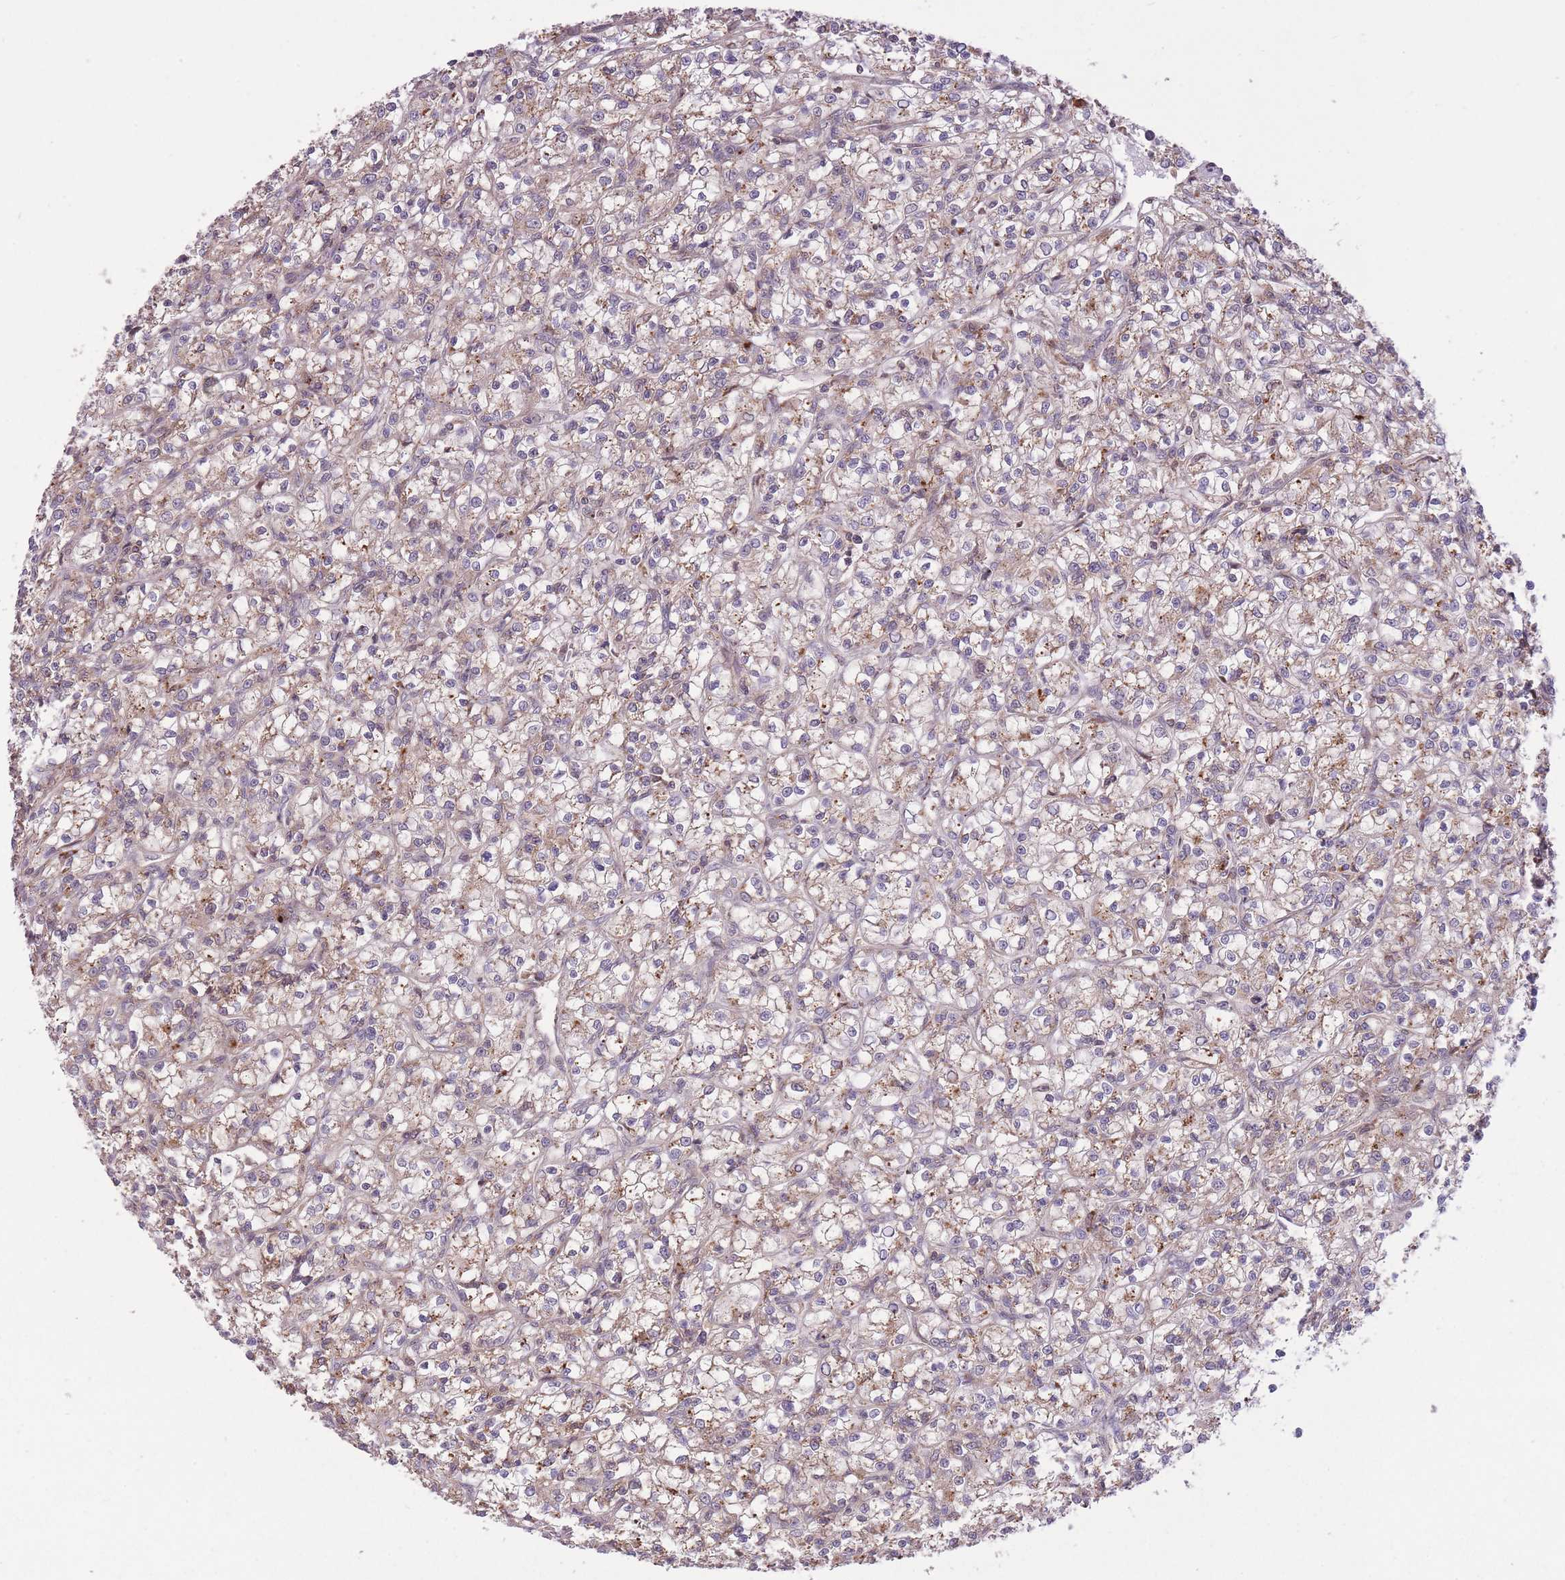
{"staining": {"intensity": "weak", "quantity": "25%-75%", "location": "cytoplasmic/membranous"}, "tissue": "renal cancer", "cell_type": "Tumor cells", "image_type": "cancer", "snomed": [{"axis": "morphology", "description": "Adenocarcinoma, NOS"}, {"axis": "topography", "description": "Kidney"}], "caption": "The histopathology image exhibits immunohistochemical staining of renal cancer (adenocarcinoma). There is weak cytoplasmic/membranous positivity is present in approximately 25%-75% of tumor cells.", "gene": "POLR3F", "patient": {"sex": "female", "age": 59}}